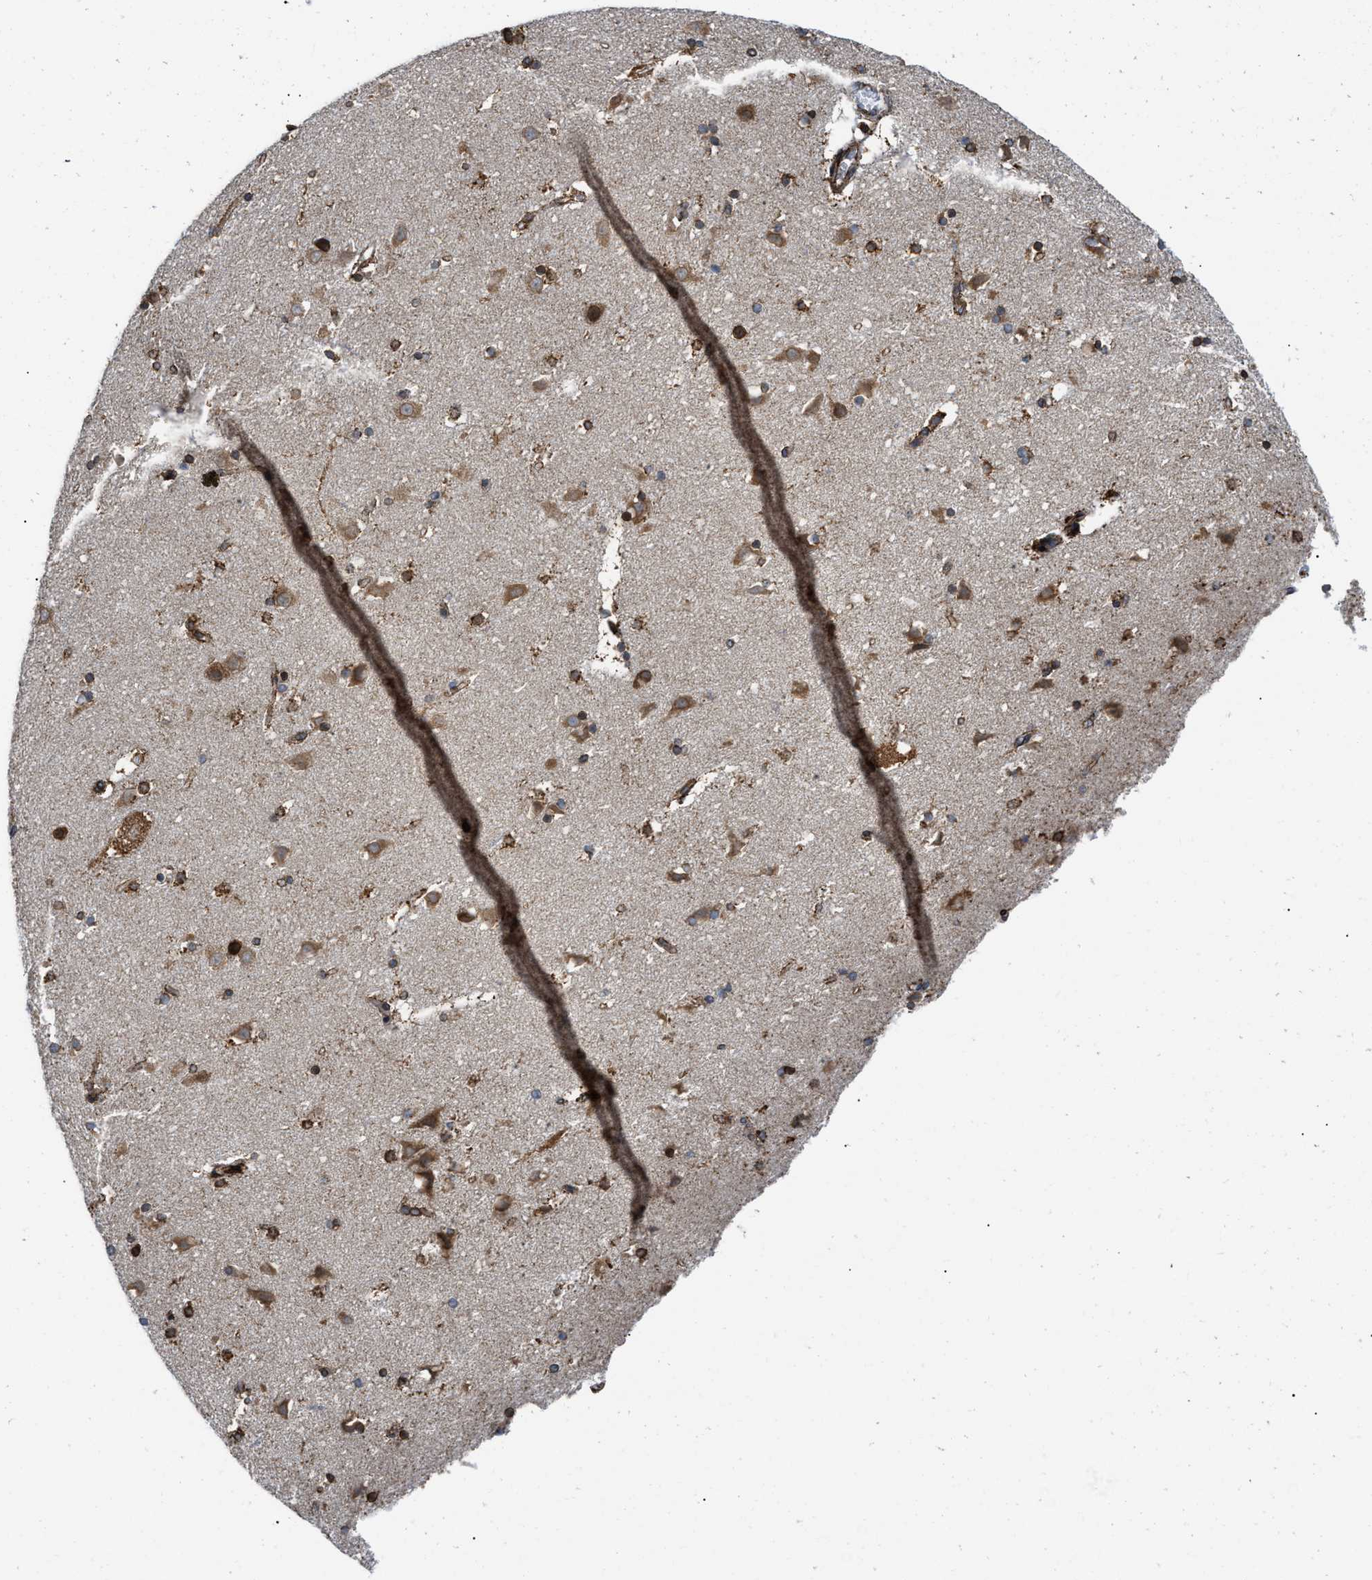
{"staining": {"intensity": "strong", "quantity": ">75%", "location": "cytoplasmic/membranous"}, "tissue": "caudate", "cell_type": "Glial cells", "image_type": "normal", "snomed": [{"axis": "morphology", "description": "Normal tissue, NOS"}, {"axis": "topography", "description": "Lateral ventricle wall"}], "caption": "This photomicrograph reveals IHC staining of normal human caudate, with high strong cytoplasmic/membranous expression in about >75% of glial cells.", "gene": "ERLIN2", "patient": {"sex": "male", "age": 45}}